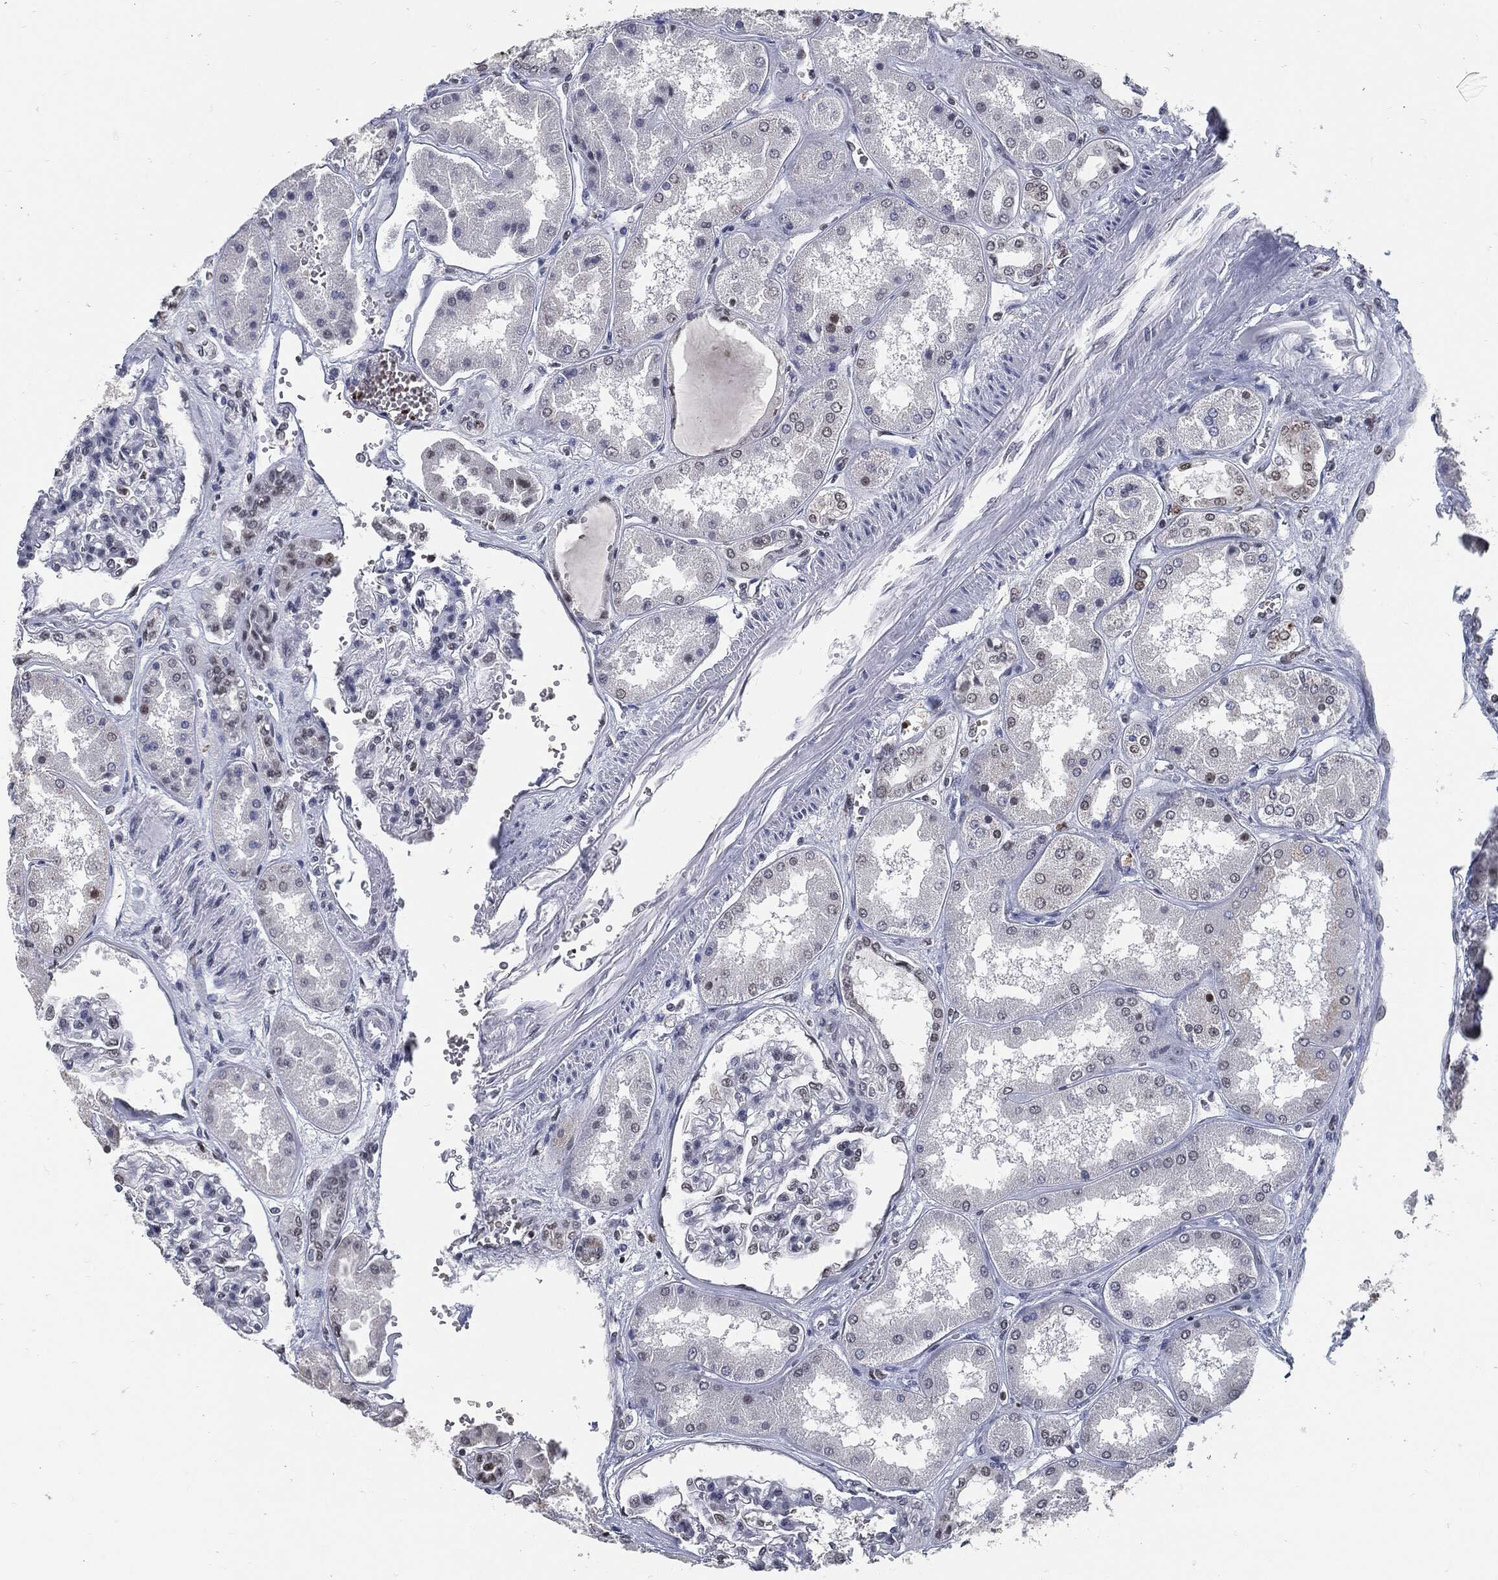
{"staining": {"intensity": "strong", "quantity": "<25%", "location": "nuclear"}, "tissue": "kidney", "cell_type": "Cells in glomeruli", "image_type": "normal", "snomed": [{"axis": "morphology", "description": "Normal tissue, NOS"}, {"axis": "topography", "description": "Kidney"}], "caption": "This image shows immunohistochemistry (IHC) staining of unremarkable human kidney, with medium strong nuclear expression in about <25% of cells in glomeruli.", "gene": "ANXA1", "patient": {"sex": "female", "age": 56}}